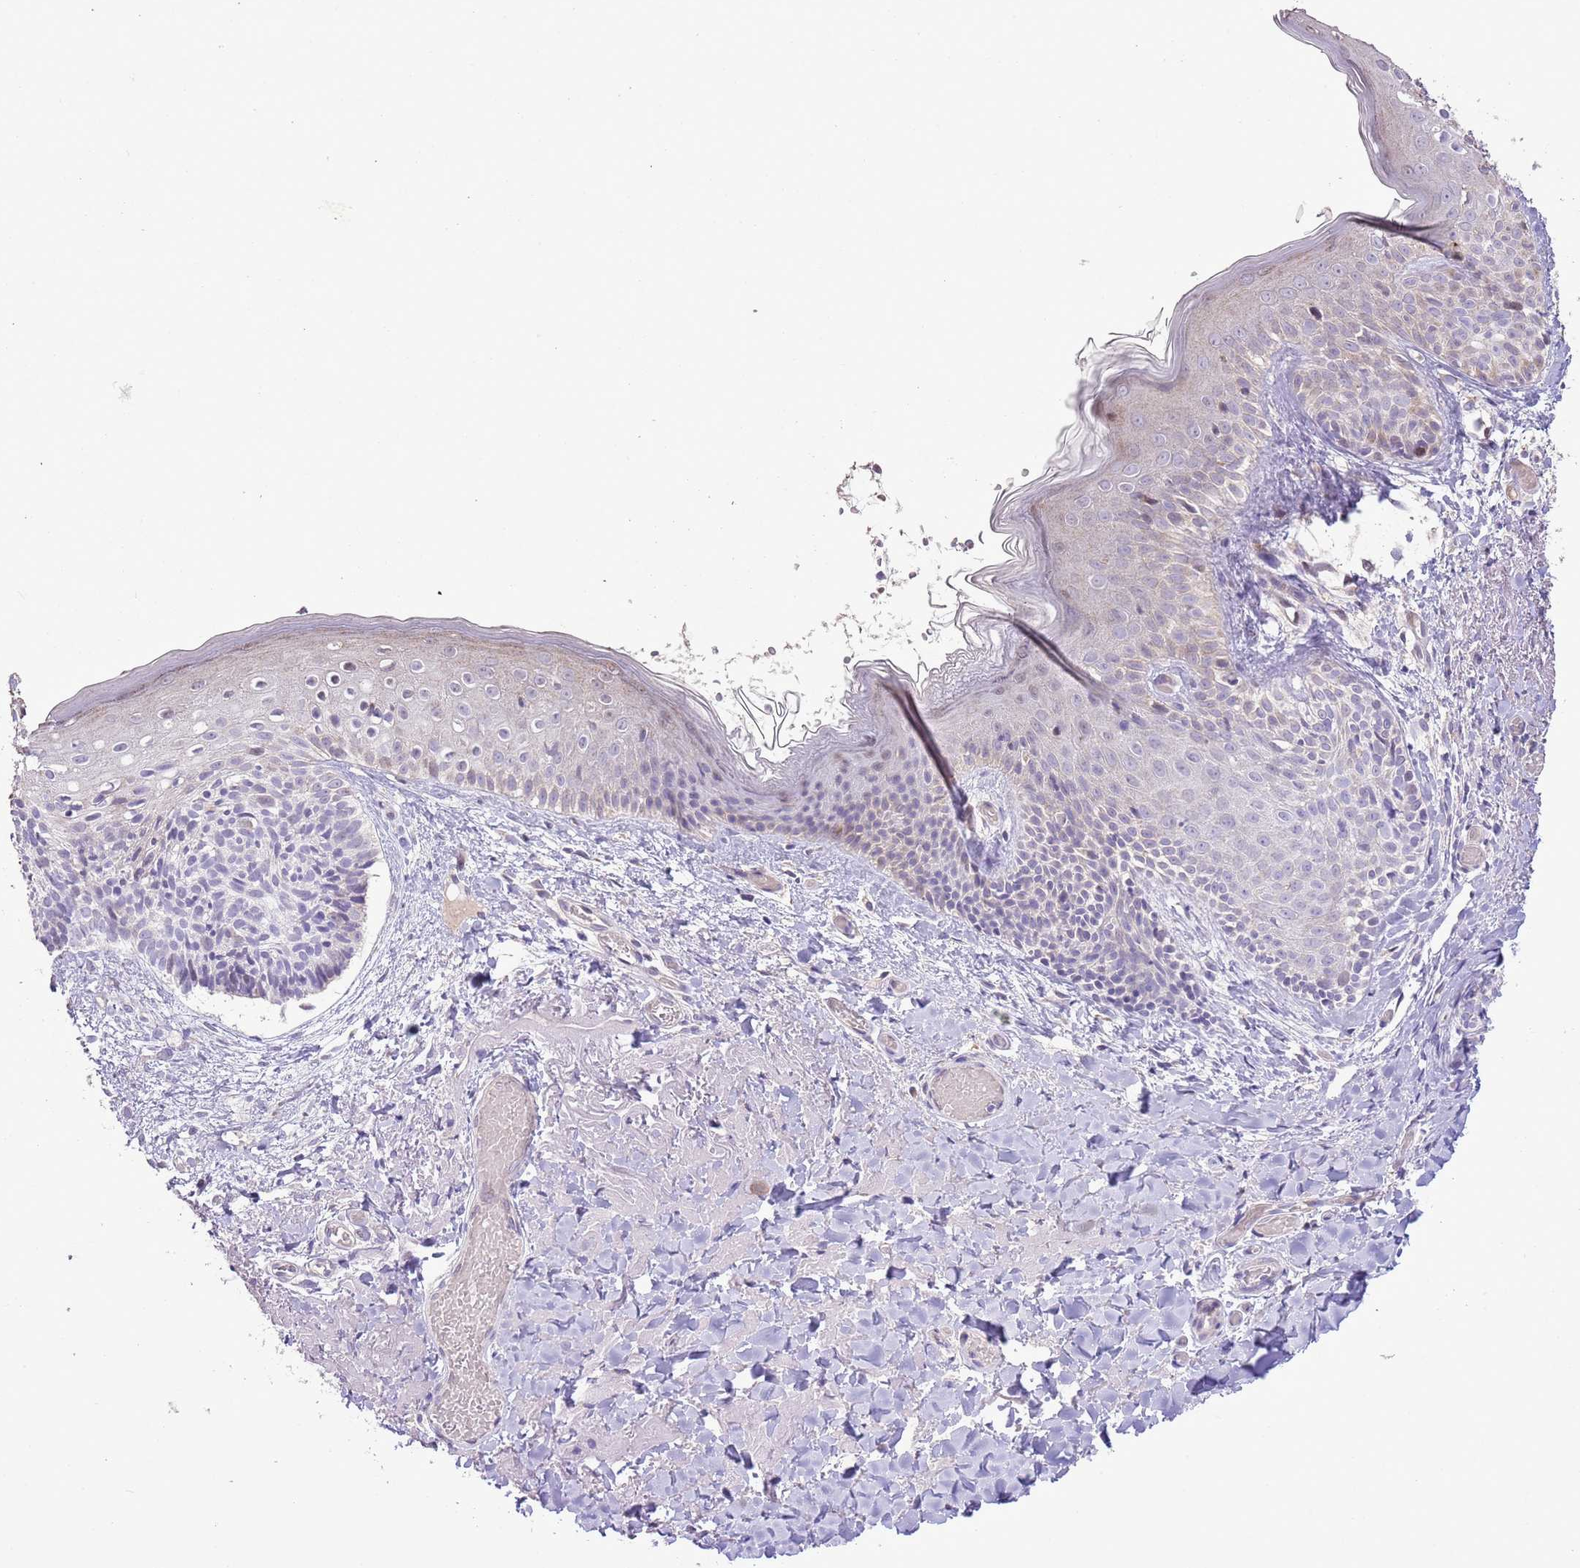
{"staining": {"intensity": "moderate", "quantity": "<25%", "location": "nuclear"}, "tissue": "skin cancer", "cell_type": "Tumor cells", "image_type": "cancer", "snomed": [{"axis": "morphology", "description": "Basal cell carcinoma"}, {"axis": "topography", "description": "Skin"}], "caption": "This photomicrograph demonstrates immunohistochemistry staining of human basal cell carcinoma (skin), with low moderate nuclear staining in about <25% of tumor cells.", "gene": "GMNN", "patient": {"sex": "male", "age": 84}}